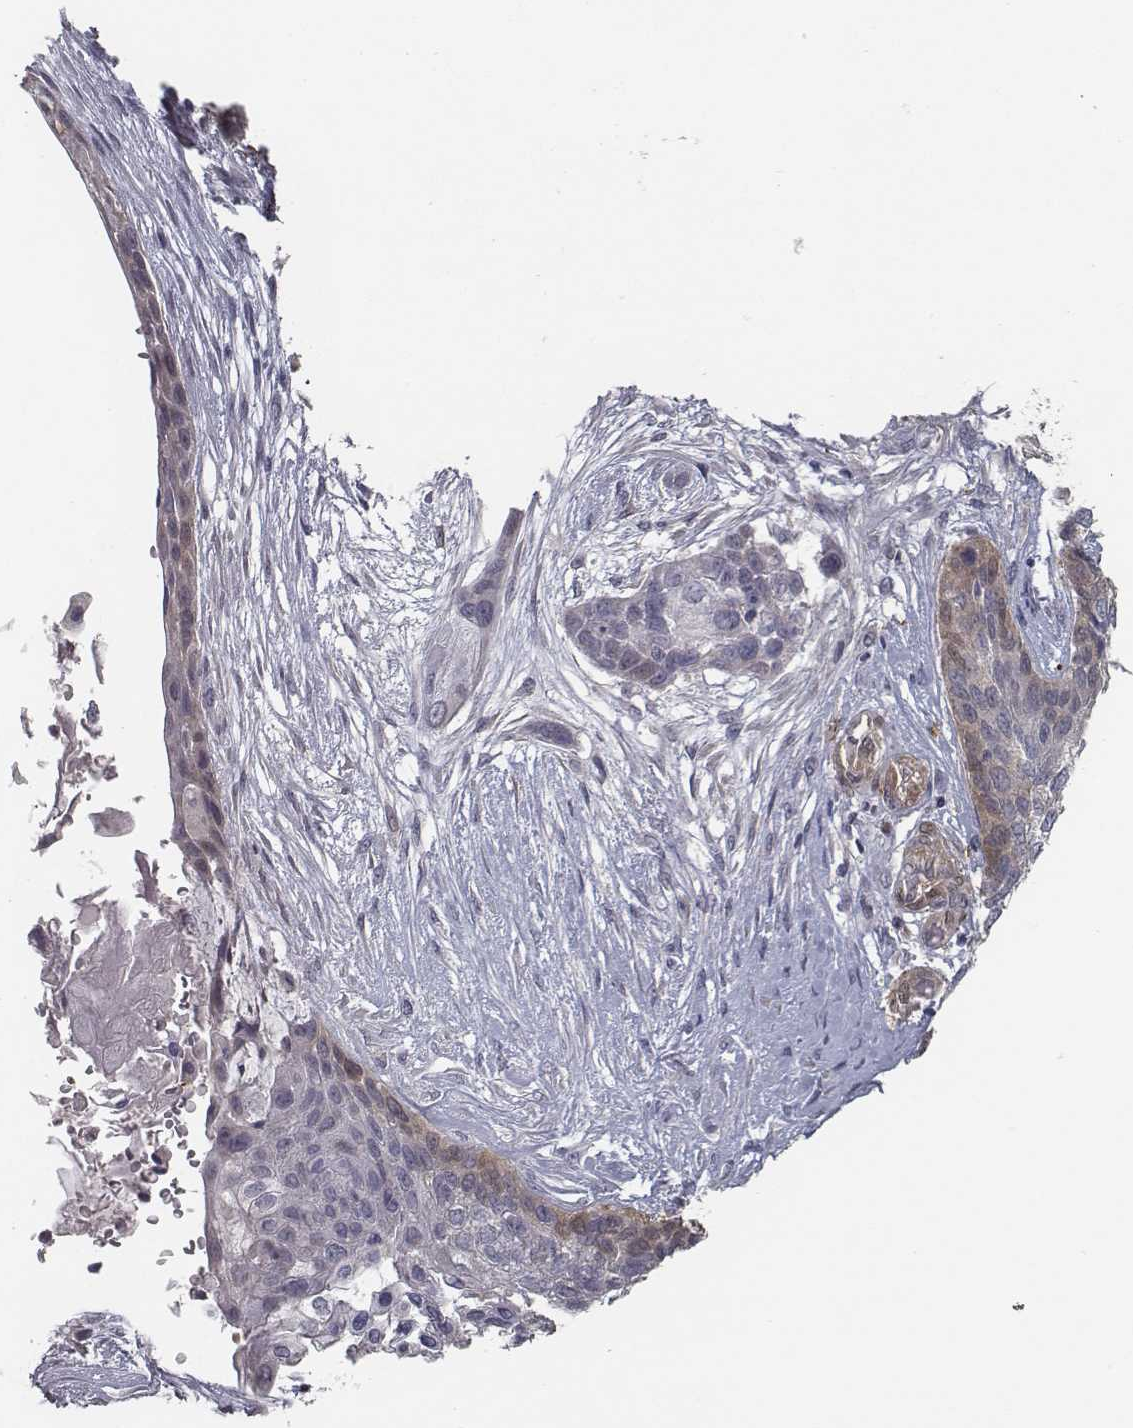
{"staining": {"intensity": "weak", "quantity": "<25%", "location": "cytoplasmic/membranous,nuclear"}, "tissue": "lung cancer", "cell_type": "Tumor cells", "image_type": "cancer", "snomed": [{"axis": "morphology", "description": "Squamous cell carcinoma, NOS"}, {"axis": "topography", "description": "Lung"}], "caption": "High power microscopy histopathology image of an immunohistochemistry (IHC) image of lung cancer (squamous cell carcinoma), revealing no significant staining in tumor cells.", "gene": "ISYNA1", "patient": {"sex": "male", "age": 69}}